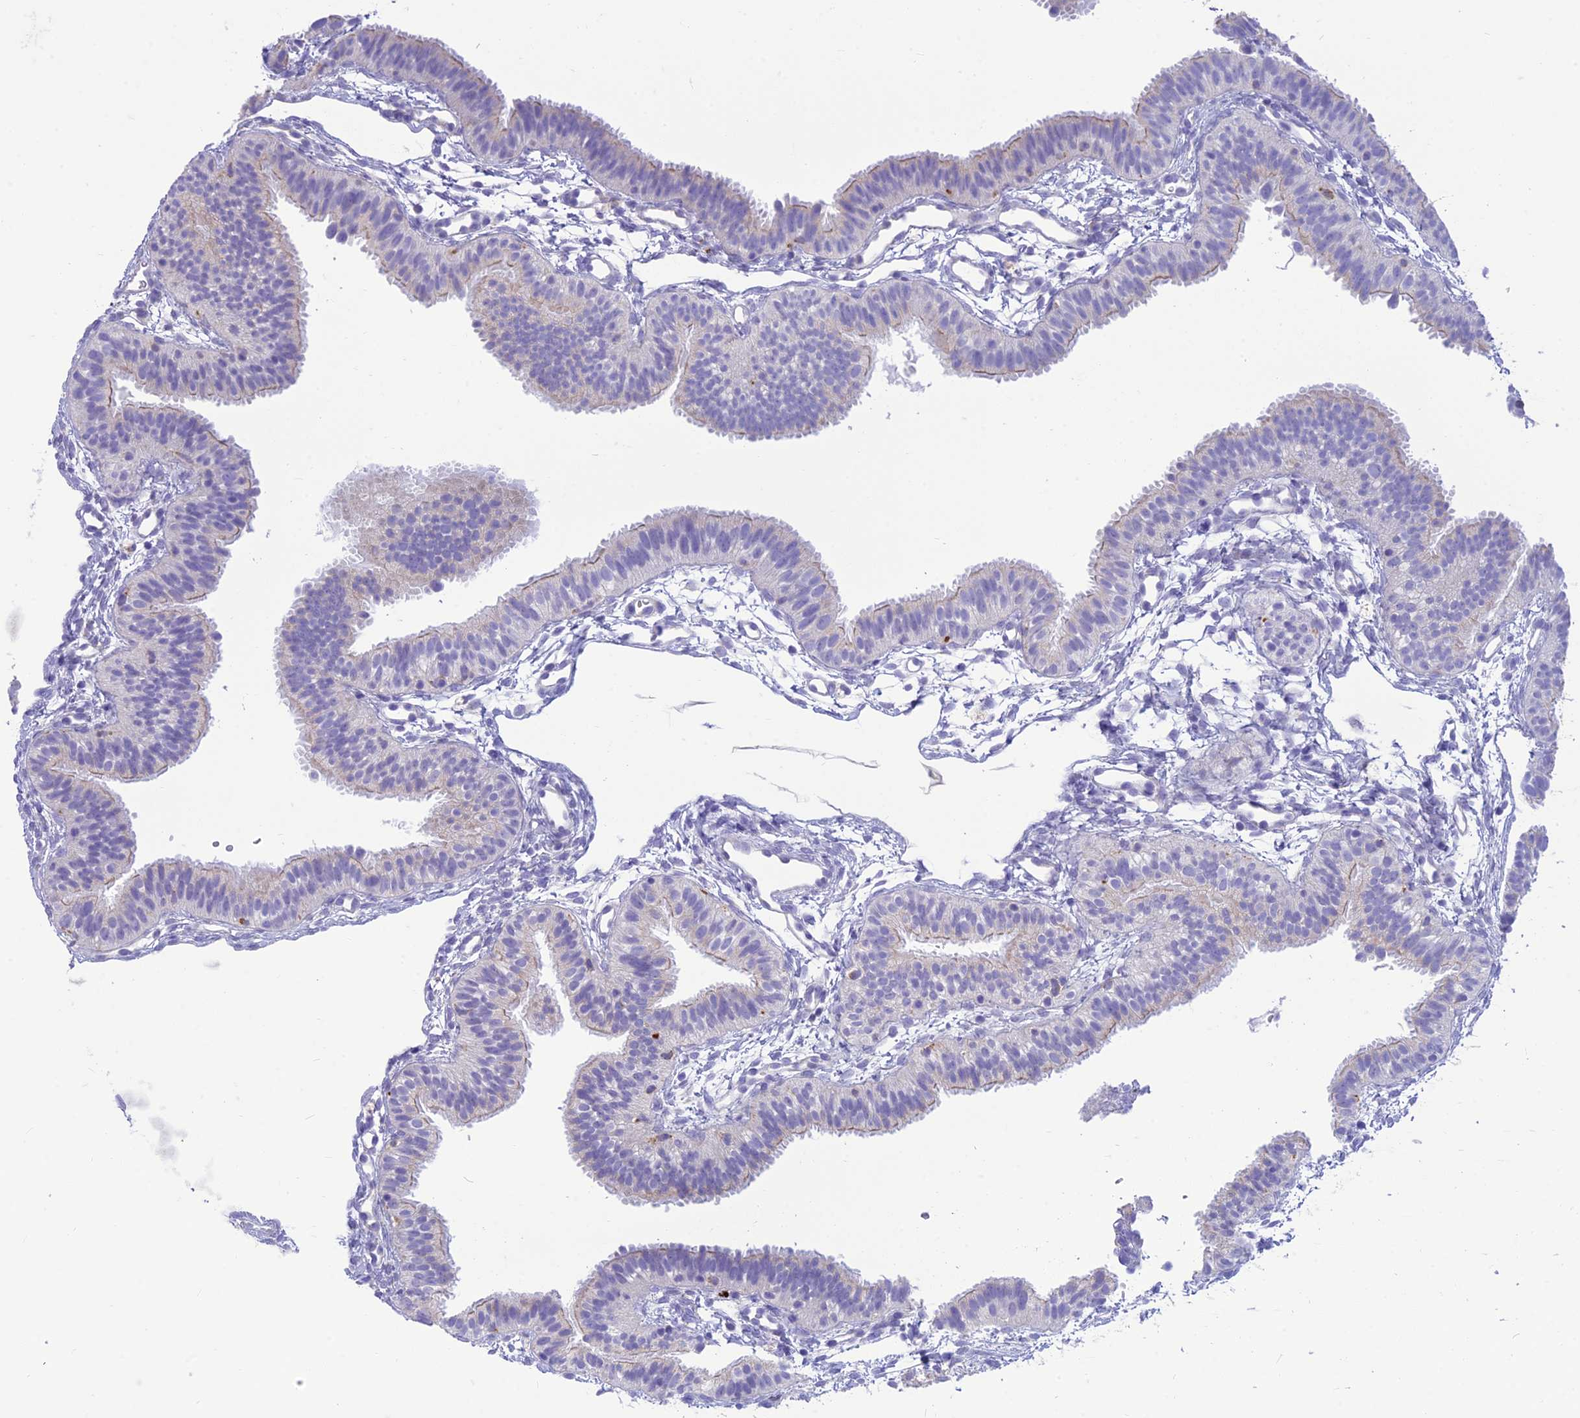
{"staining": {"intensity": "negative", "quantity": "none", "location": "none"}, "tissue": "fallopian tube", "cell_type": "Glandular cells", "image_type": "normal", "snomed": [{"axis": "morphology", "description": "Normal tissue, NOS"}, {"axis": "topography", "description": "Fallopian tube"}], "caption": "Immunohistochemistry image of normal fallopian tube stained for a protein (brown), which exhibits no expression in glandular cells.", "gene": "DHDH", "patient": {"sex": "female", "age": 35}}